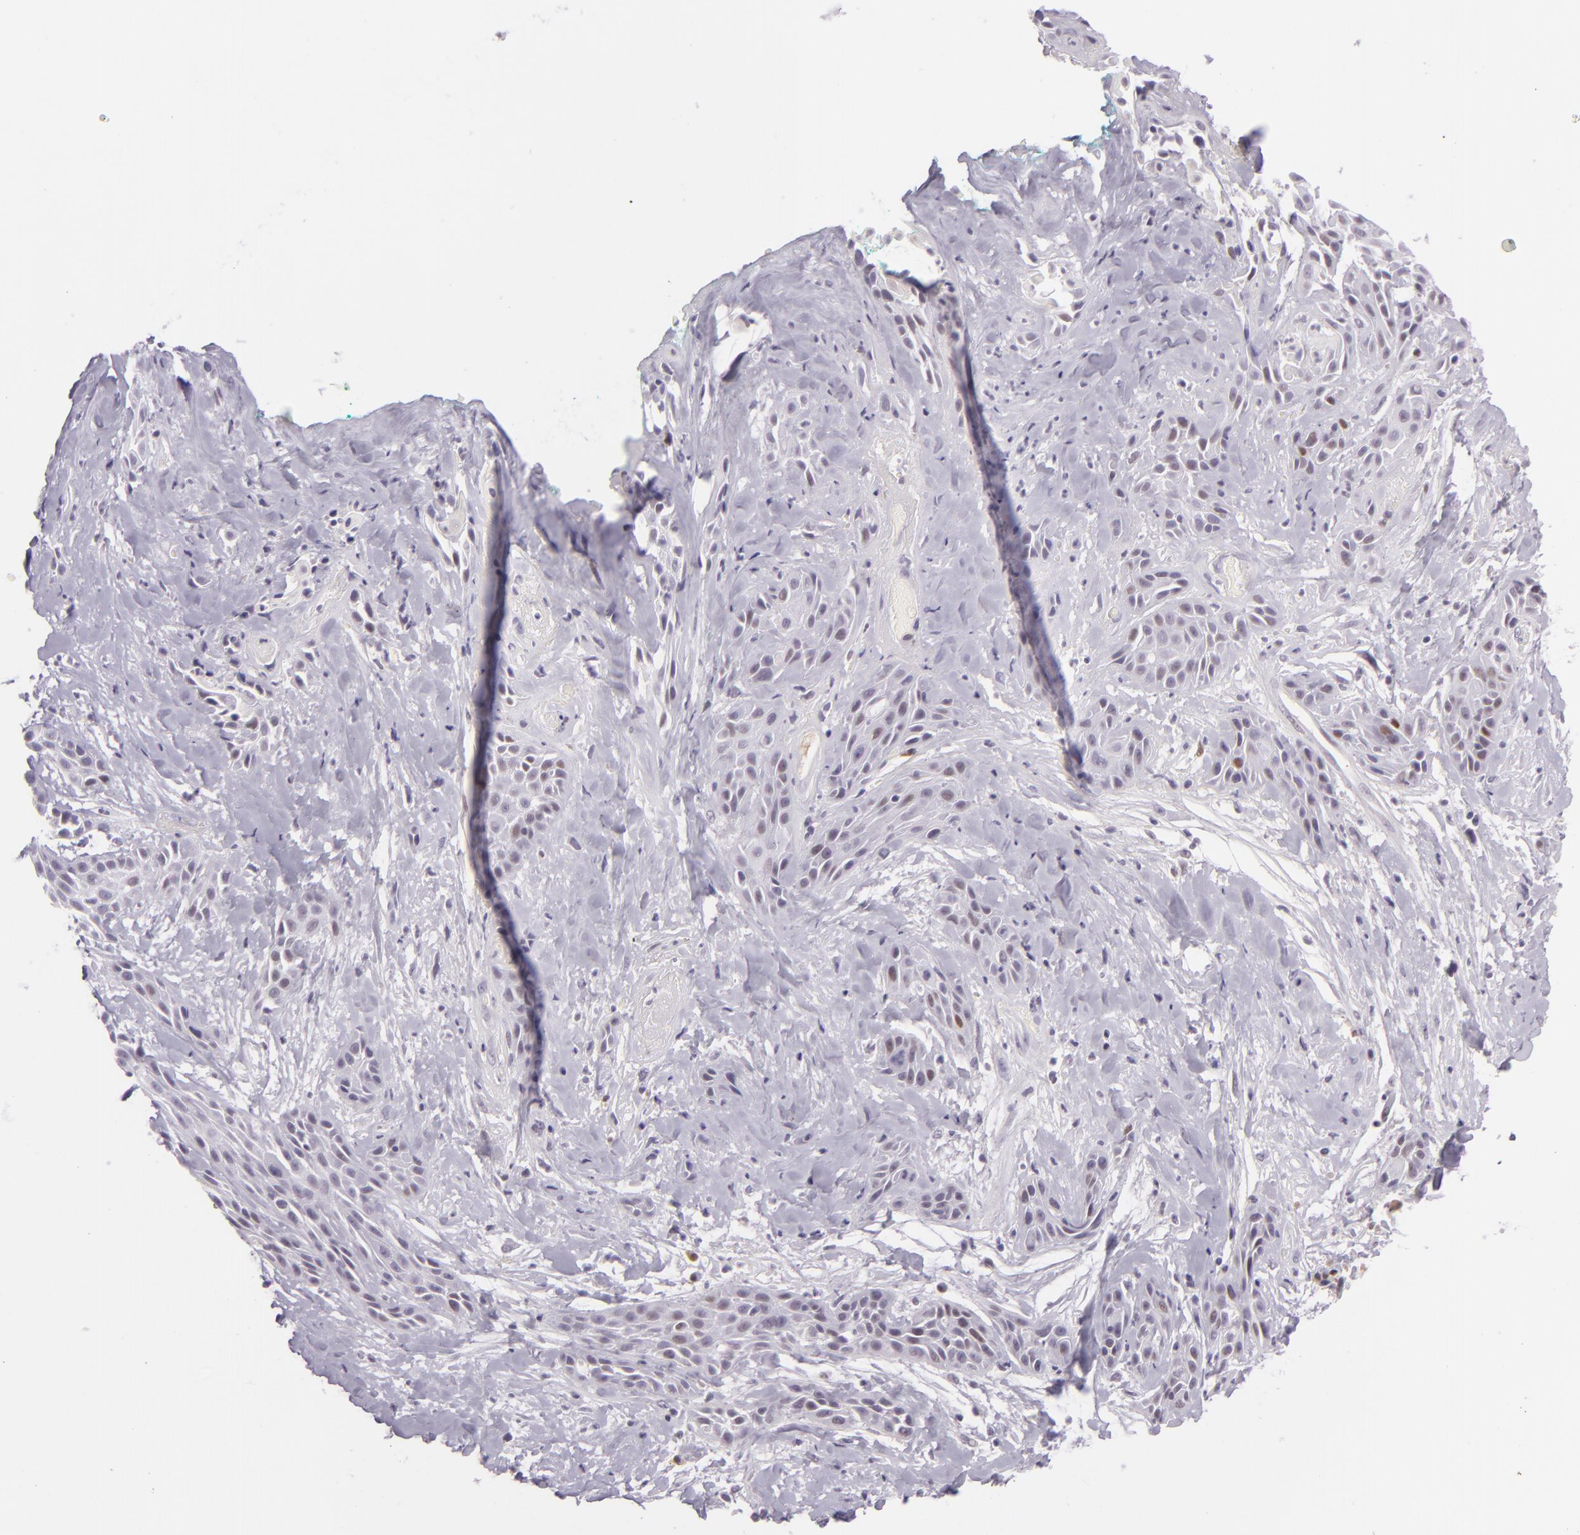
{"staining": {"intensity": "weak", "quantity": "<25%", "location": "nuclear"}, "tissue": "skin cancer", "cell_type": "Tumor cells", "image_type": "cancer", "snomed": [{"axis": "morphology", "description": "Squamous cell carcinoma, NOS"}, {"axis": "topography", "description": "Skin"}, {"axis": "topography", "description": "Anal"}], "caption": "The immunohistochemistry (IHC) photomicrograph has no significant positivity in tumor cells of skin squamous cell carcinoma tissue. (Brightfield microscopy of DAB (3,3'-diaminobenzidine) immunohistochemistry at high magnification).", "gene": "CHEK2", "patient": {"sex": "male", "age": 64}}